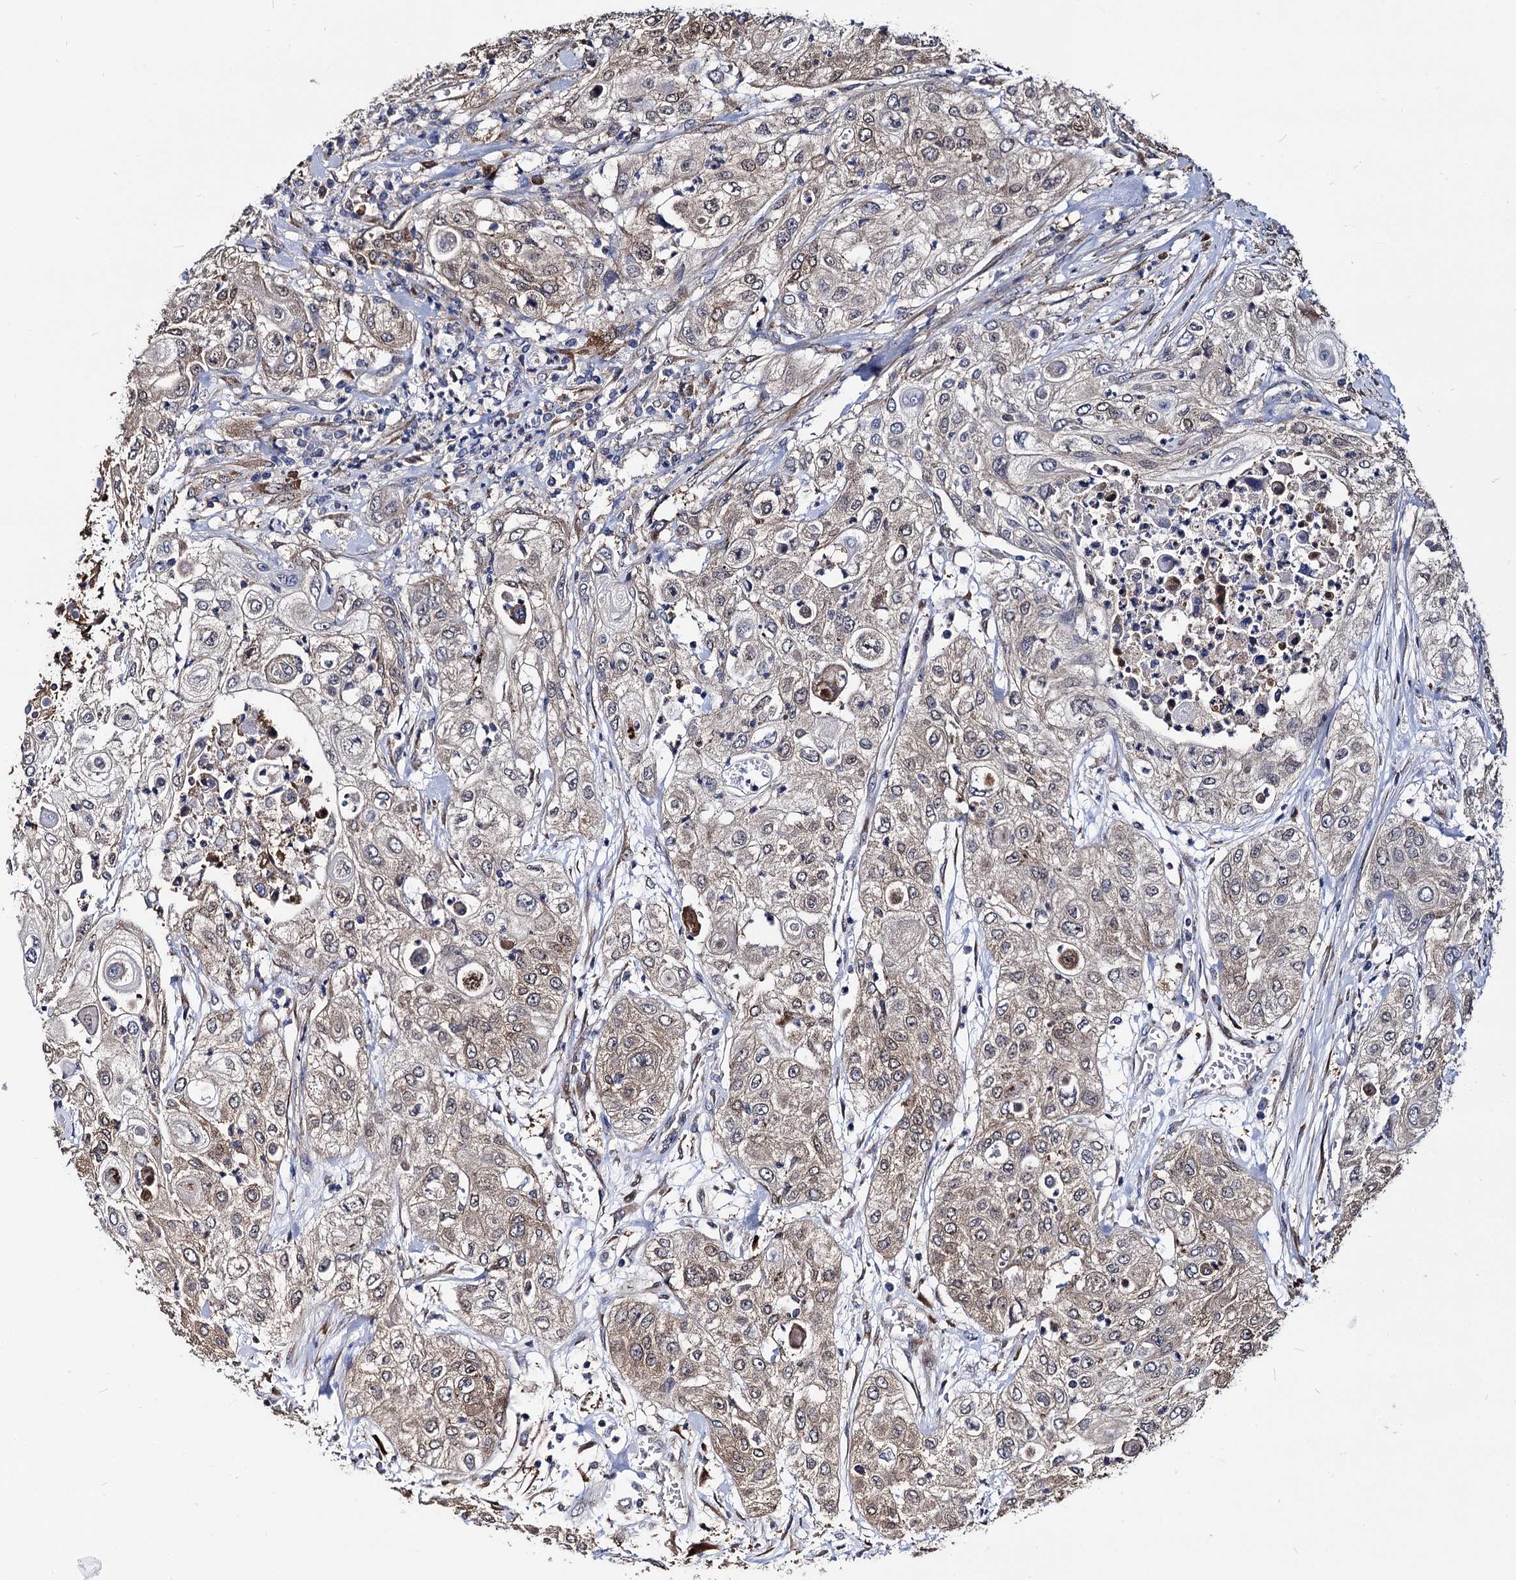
{"staining": {"intensity": "weak", "quantity": ">75%", "location": "cytoplasmic/membranous"}, "tissue": "urothelial cancer", "cell_type": "Tumor cells", "image_type": "cancer", "snomed": [{"axis": "morphology", "description": "Urothelial carcinoma, High grade"}, {"axis": "topography", "description": "Urinary bladder"}], "caption": "Immunohistochemical staining of human urothelial cancer displays low levels of weak cytoplasmic/membranous staining in about >75% of tumor cells.", "gene": "NME1", "patient": {"sex": "female", "age": 79}}